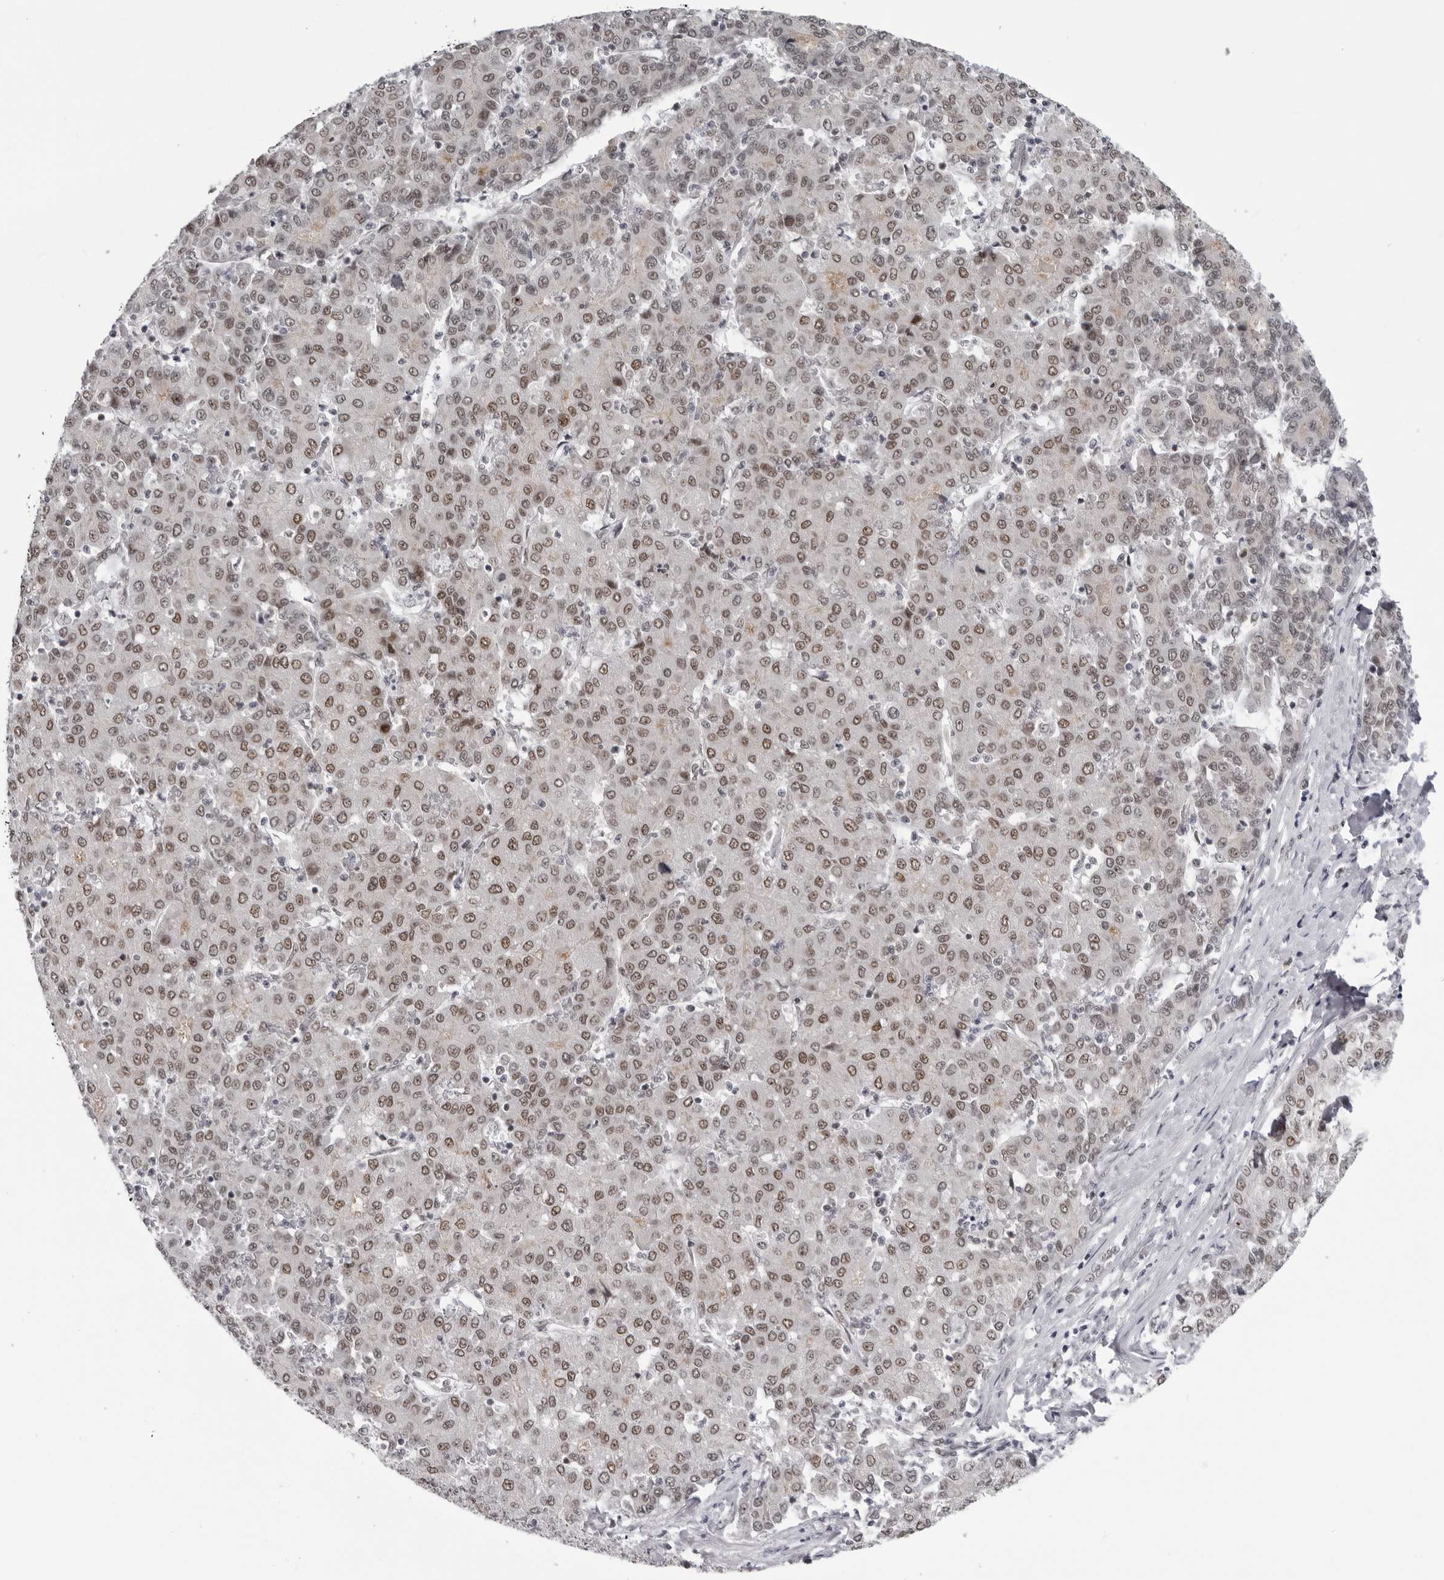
{"staining": {"intensity": "moderate", "quantity": ">75%", "location": "nuclear"}, "tissue": "liver cancer", "cell_type": "Tumor cells", "image_type": "cancer", "snomed": [{"axis": "morphology", "description": "Carcinoma, Hepatocellular, NOS"}, {"axis": "topography", "description": "Liver"}], "caption": "A high-resolution histopathology image shows immunohistochemistry staining of hepatocellular carcinoma (liver), which demonstrates moderate nuclear staining in about >75% of tumor cells. (brown staining indicates protein expression, while blue staining denotes nuclei).", "gene": "HEXIM2", "patient": {"sex": "male", "age": 65}}